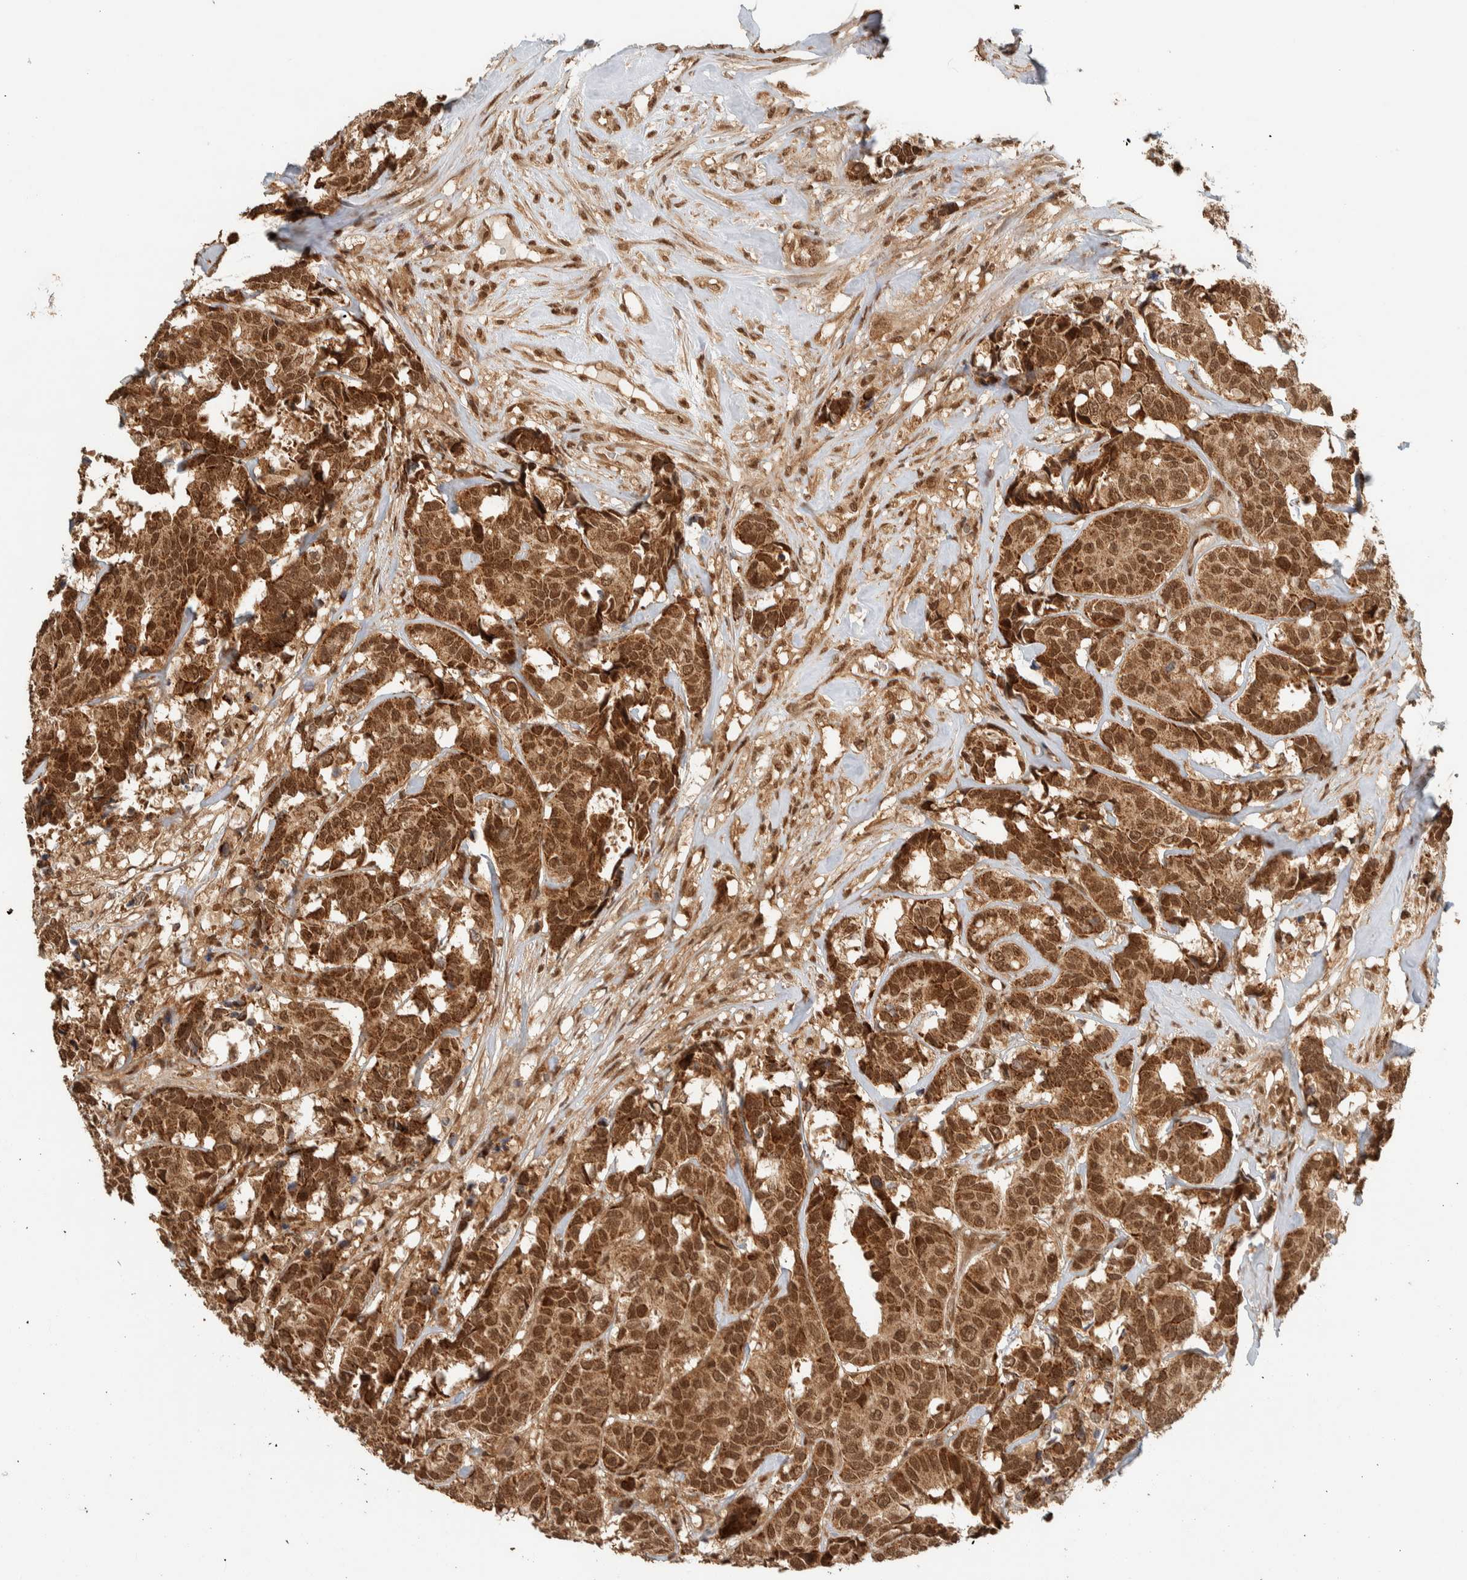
{"staining": {"intensity": "strong", "quantity": ">75%", "location": "cytoplasmic/membranous,nuclear"}, "tissue": "breast cancer", "cell_type": "Tumor cells", "image_type": "cancer", "snomed": [{"axis": "morphology", "description": "Duct carcinoma"}, {"axis": "topography", "description": "Breast"}], "caption": "Human breast cancer stained with a brown dye displays strong cytoplasmic/membranous and nuclear positive positivity in about >75% of tumor cells.", "gene": "ZBTB2", "patient": {"sex": "female", "age": 87}}